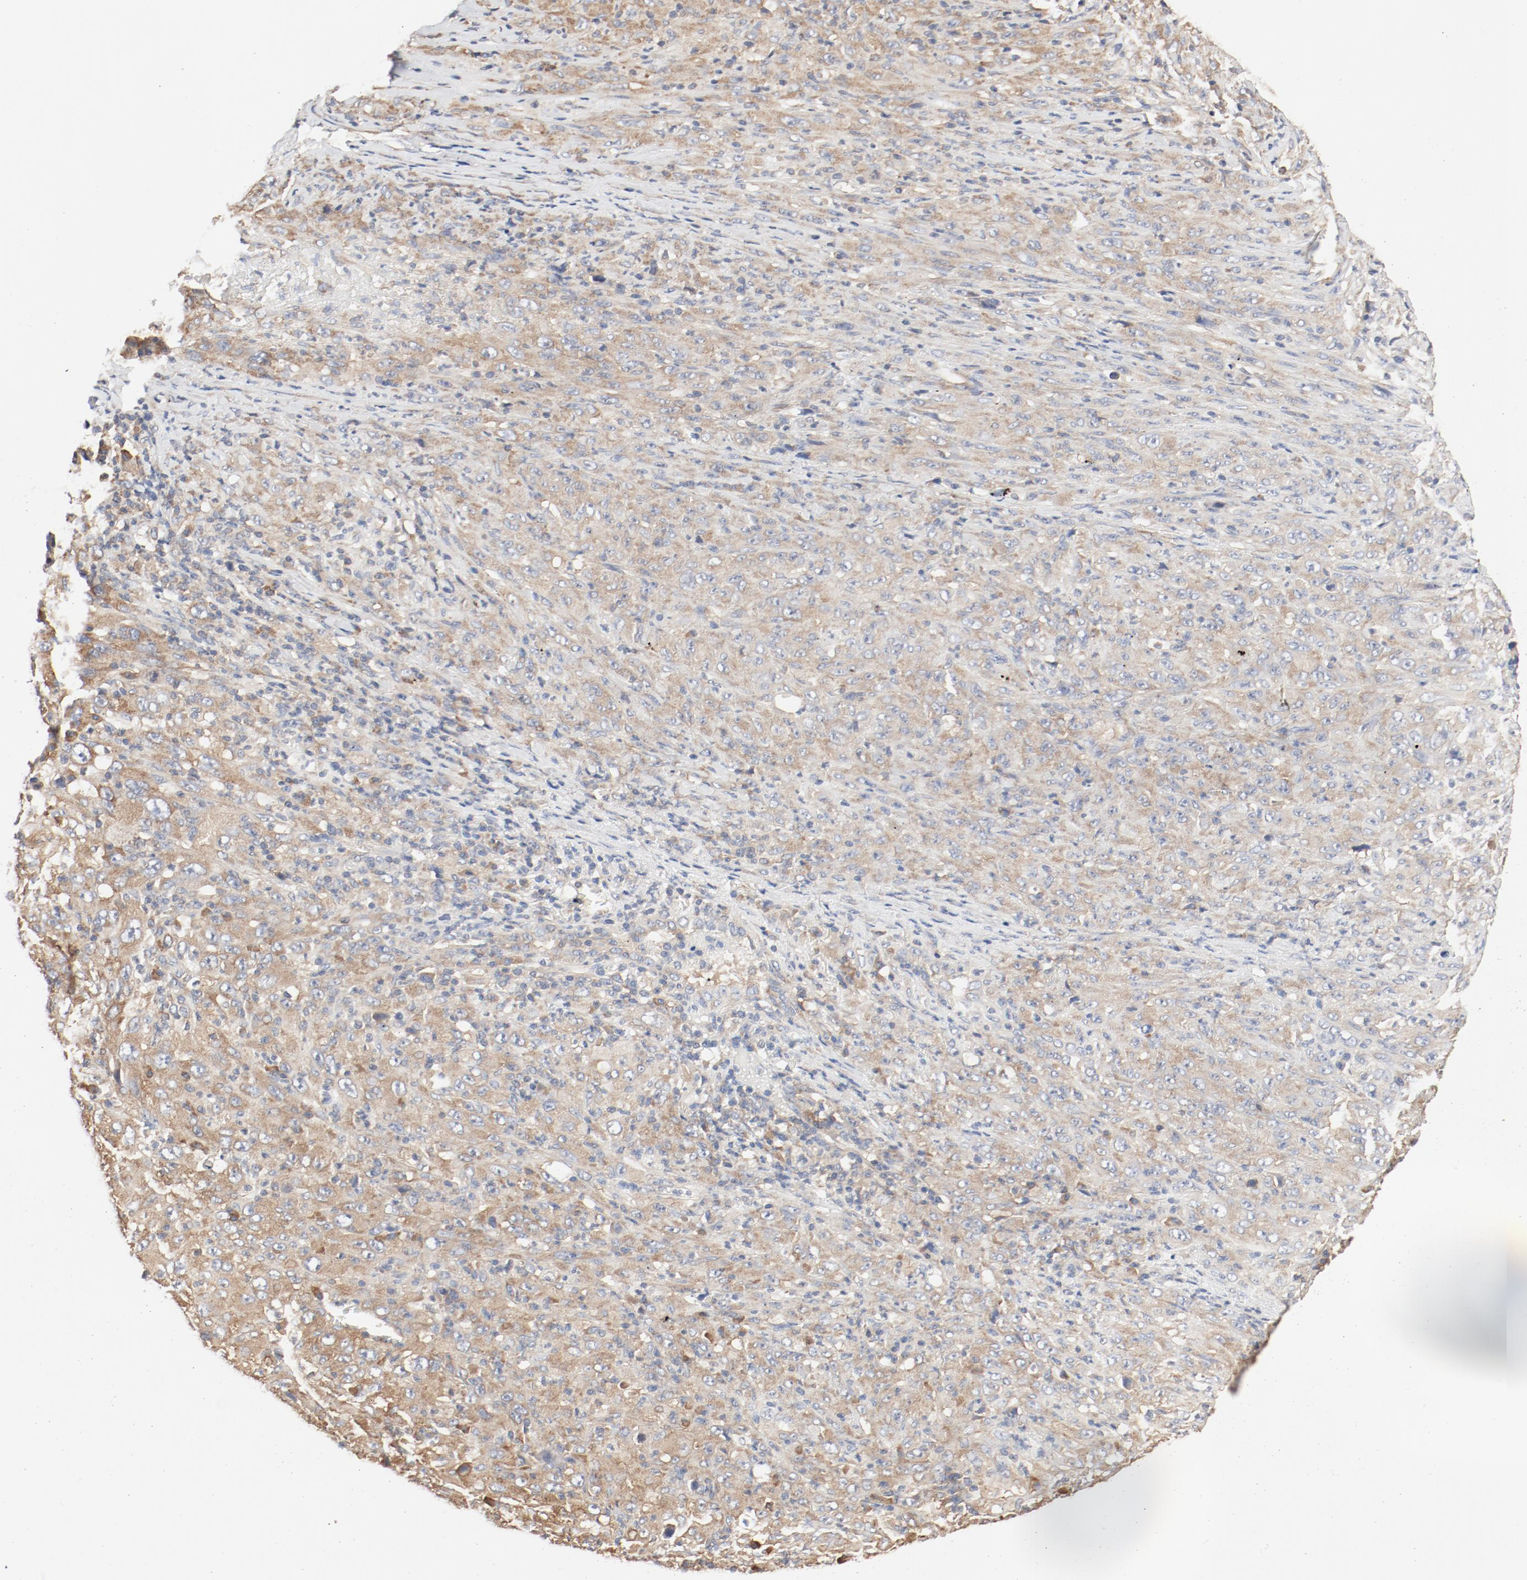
{"staining": {"intensity": "weak", "quantity": ">75%", "location": "cytoplasmic/membranous"}, "tissue": "melanoma", "cell_type": "Tumor cells", "image_type": "cancer", "snomed": [{"axis": "morphology", "description": "Malignant melanoma, Metastatic site"}, {"axis": "topography", "description": "Skin"}], "caption": "IHC of malignant melanoma (metastatic site) reveals low levels of weak cytoplasmic/membranous positivity in about >75% of tumor cells.", "gene": "RPS6", "patient": {"sex": "female", "age": 56}}